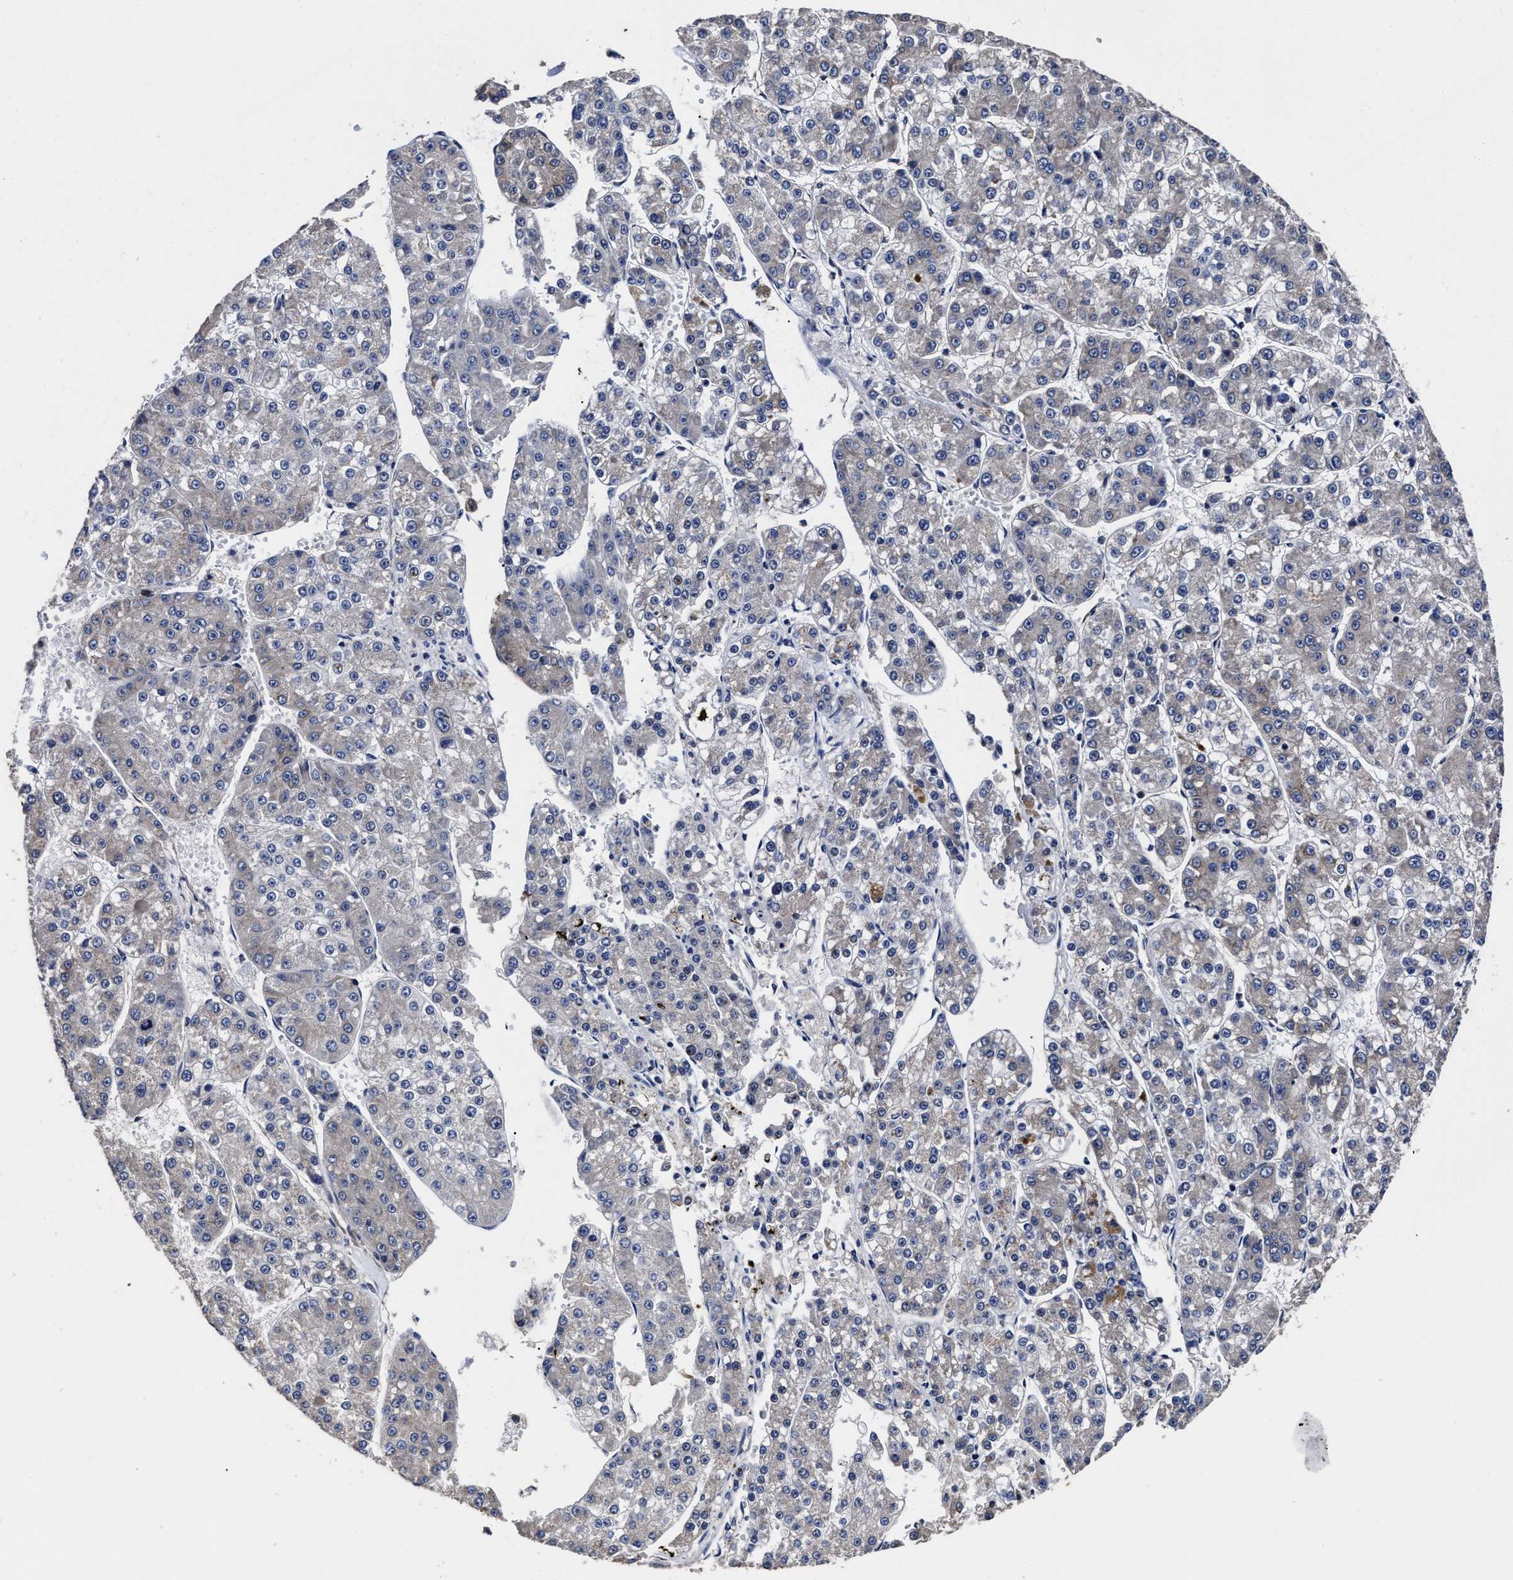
{"staining": {"intensity": "negative", "quantity": "none", "location": "none"}, "tissue": "liver cancer", "cell_type": "Tumor cells", "image_type": "cancer", "snomed": [{"axis": "morphology", "description": "Carcinoma, Hepatocellular, NOS"}, {"axis": "topography", "description": "Liver"}], "caption": "Liver hepatocellular carcinoma was stained to show a protein in brown. There is no significant expression in tumor cells. (Brightfield microscopy of DAB immunohistochemistry at high magnification).", "gene": "AVEN", "patient": {"sex": "female", "age": 73}}